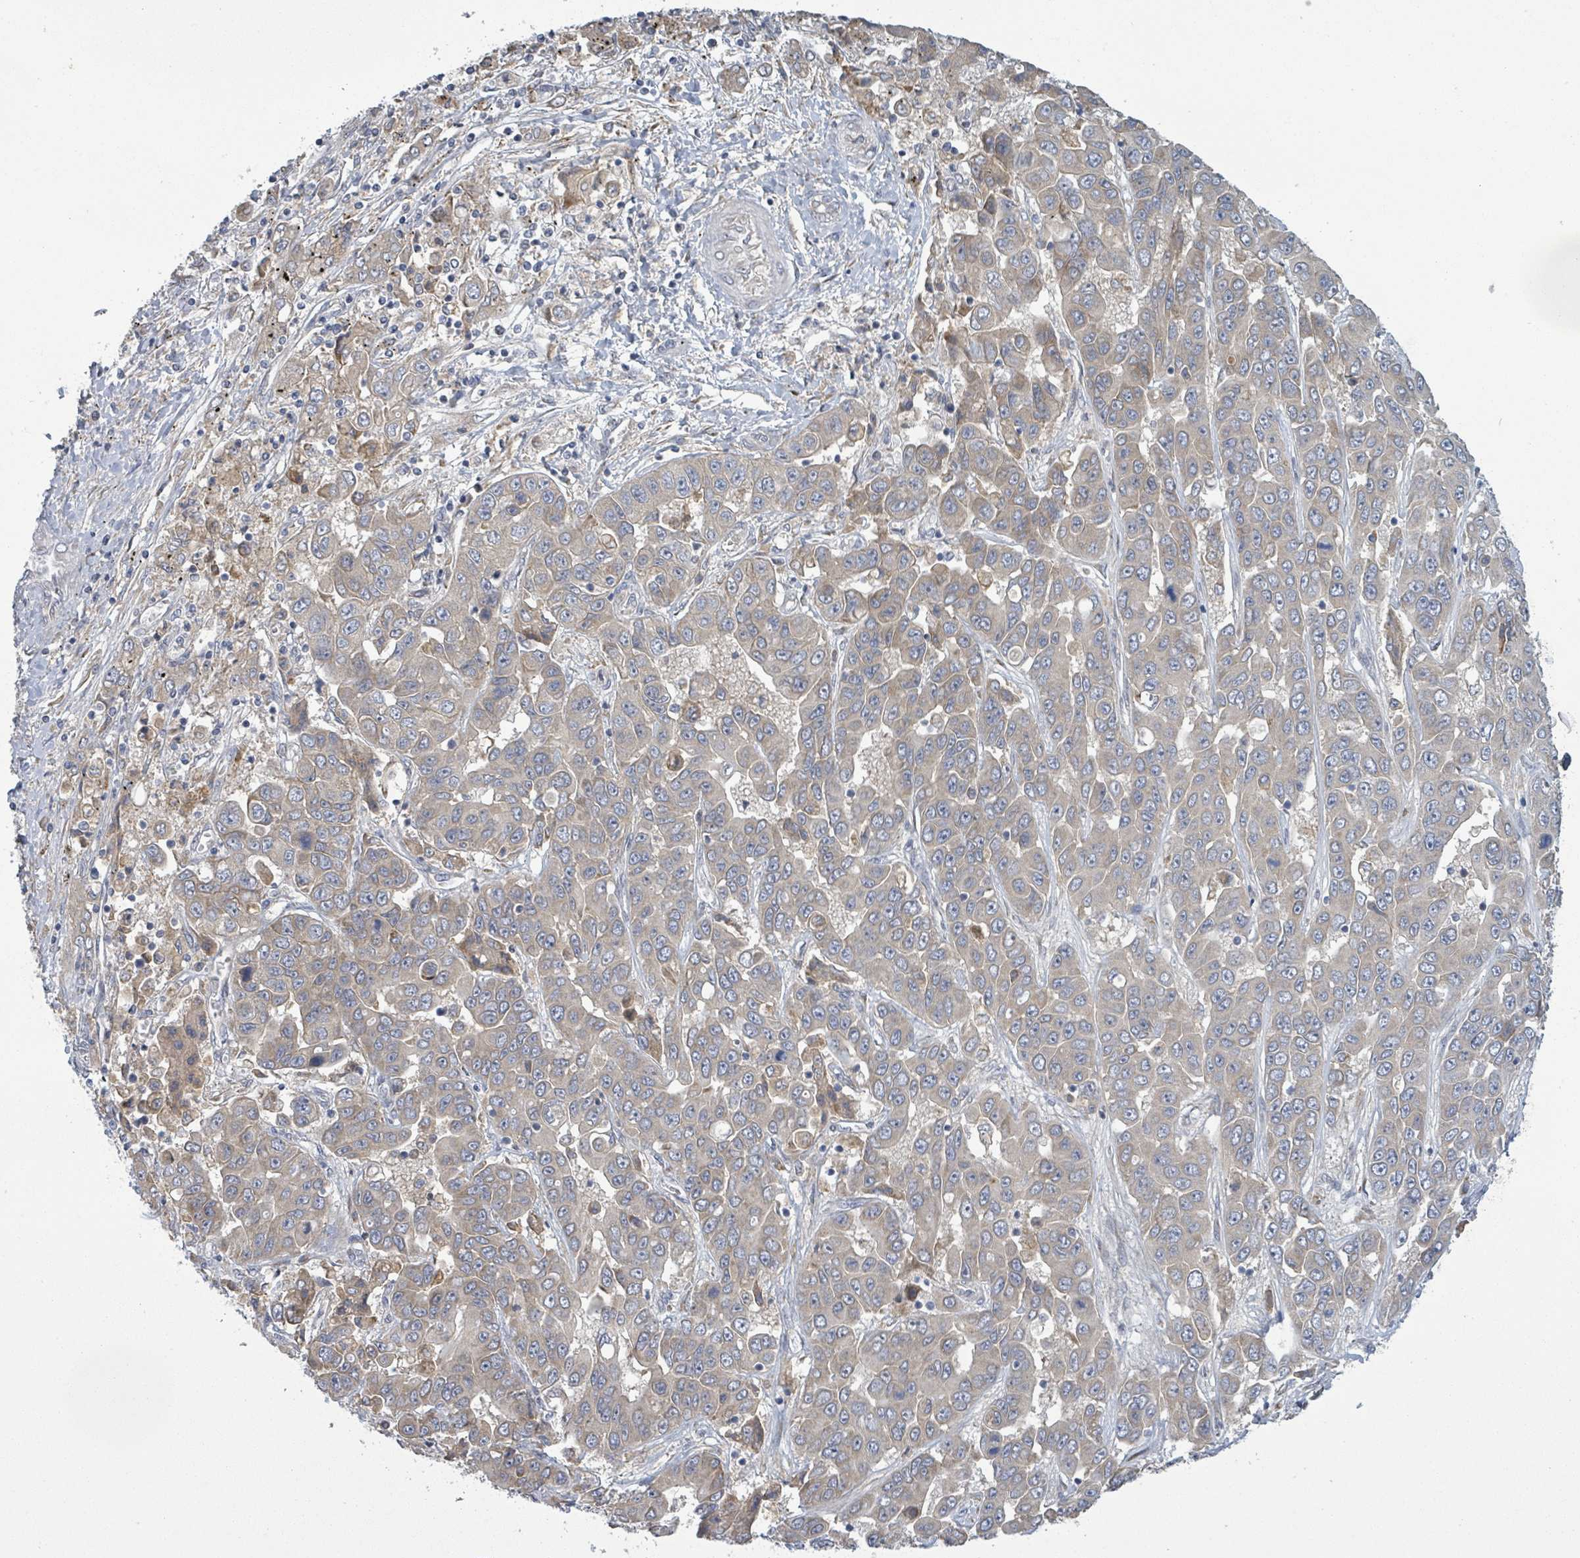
{"staining": {"intensity": "weak", "quantity": "<25%", "location": "cytoplasmic/membranous"}, "tissue": "liver cancer", "cell_type": "Tumor cells", "image_type": "cancer", "snomed": [{"axis": "morphology", "description": "Cholangiocarcinoma"}, {"axis": "topography", "description": "Liver"}], "caption": "Micrograph shows no protein expression in tumor cells of liver cholangiocarcinoma tissue.", "gene": "ATP13A1", "patient": {"sex": "female", "age": 52}}